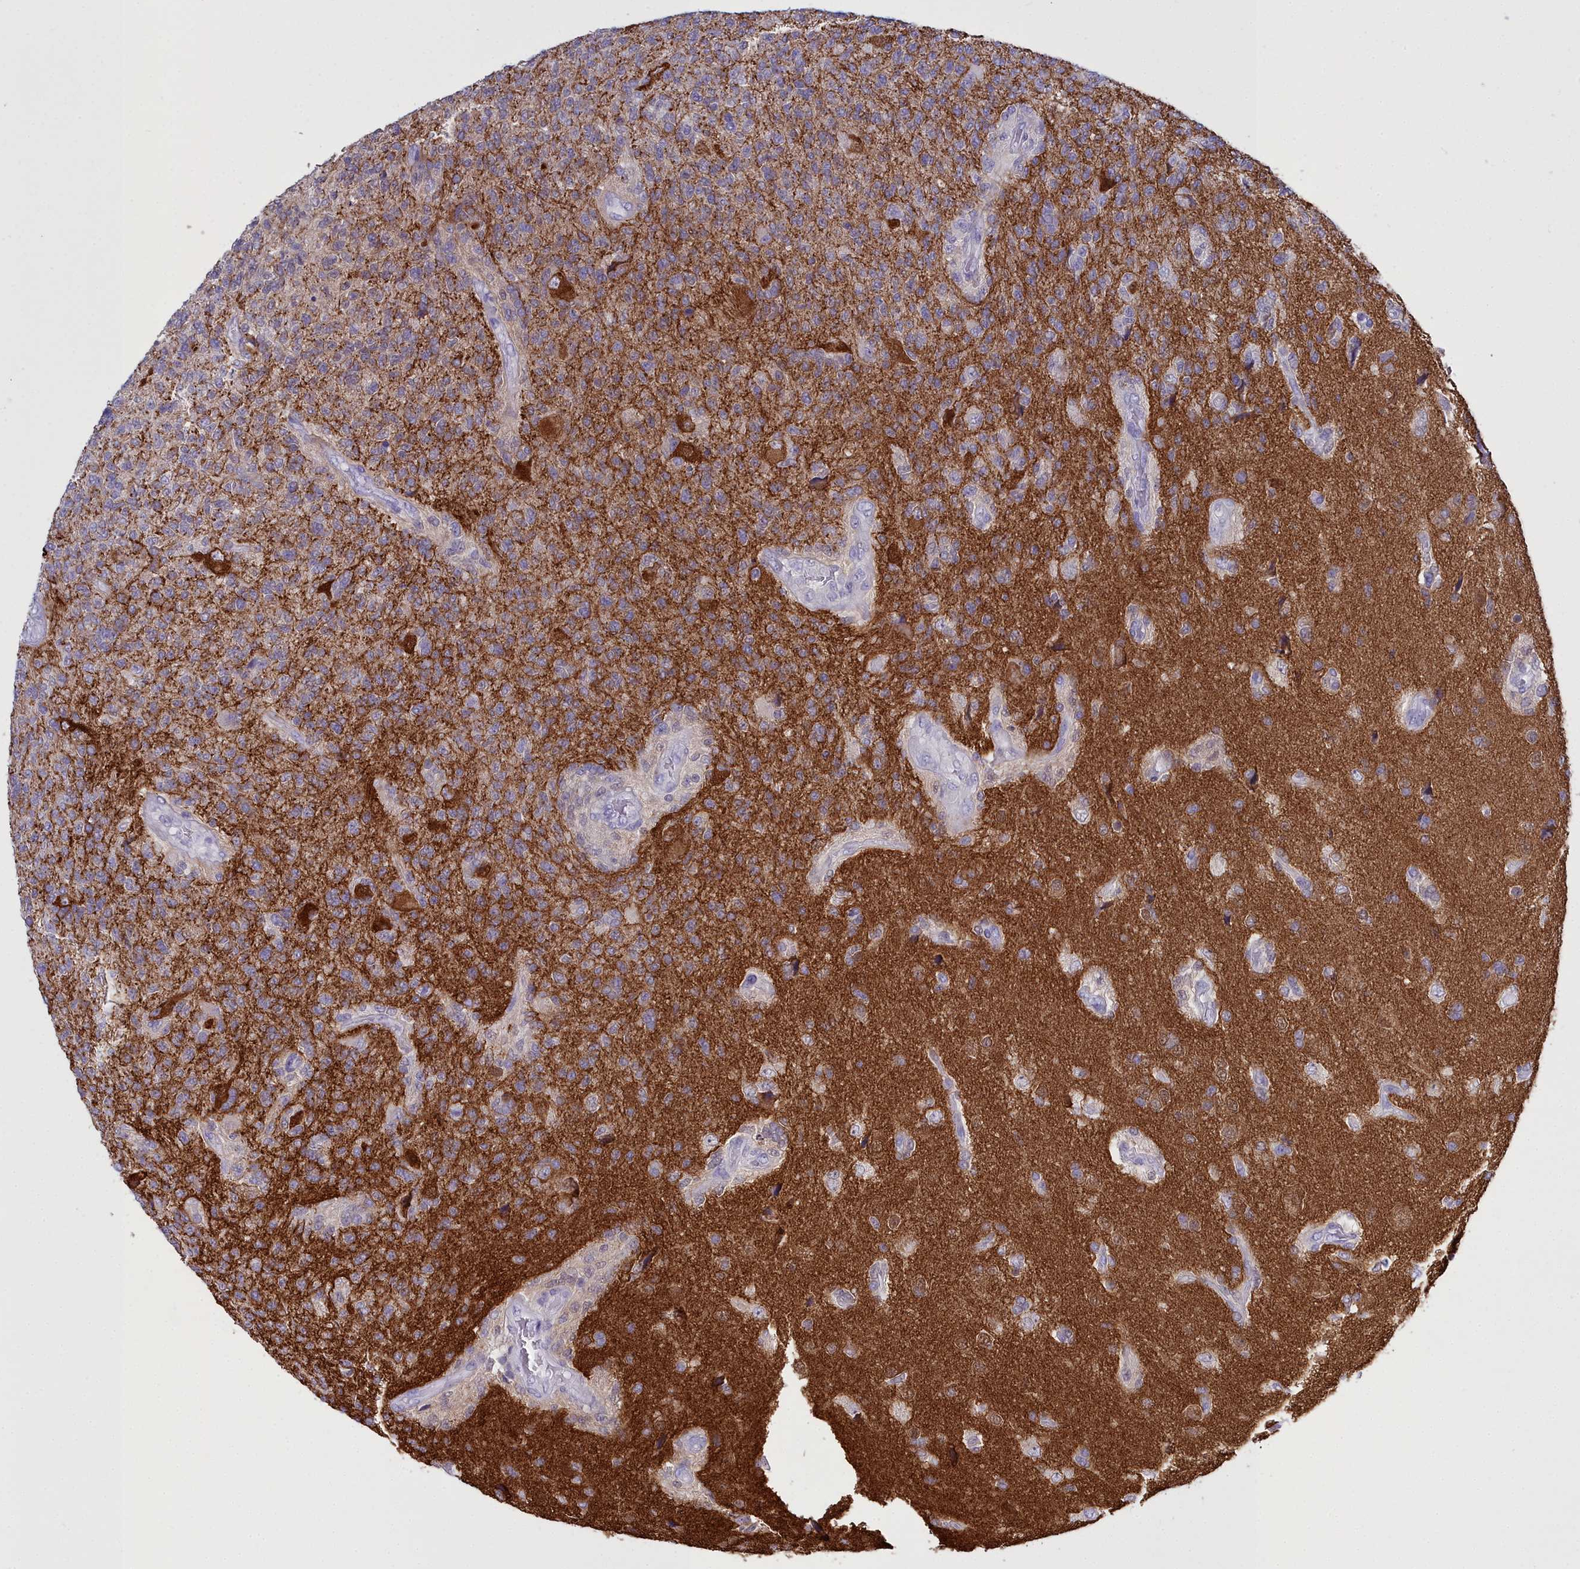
{"staining": {"intensity": "negative", "quantity": "none", "location": "none"}, "tissue": "glioma", "cell_type": "Tumor cells", "image_type": "cancer", "snomed": [{"axis": "morphology", "description": "Glioma, malignant, High grade"}, {"axis": "topography", "description": "Brain"}], "caption": "This photomicrograph is of malignant glioma (high-grade) stained with immunohistochemistry (IHC) to label a protein in brown with the nuclei are counter-stained blue. There is no expression in tumor cells.", "gene": "MAP6", "patient": {"sex": "male", "age": 56}}